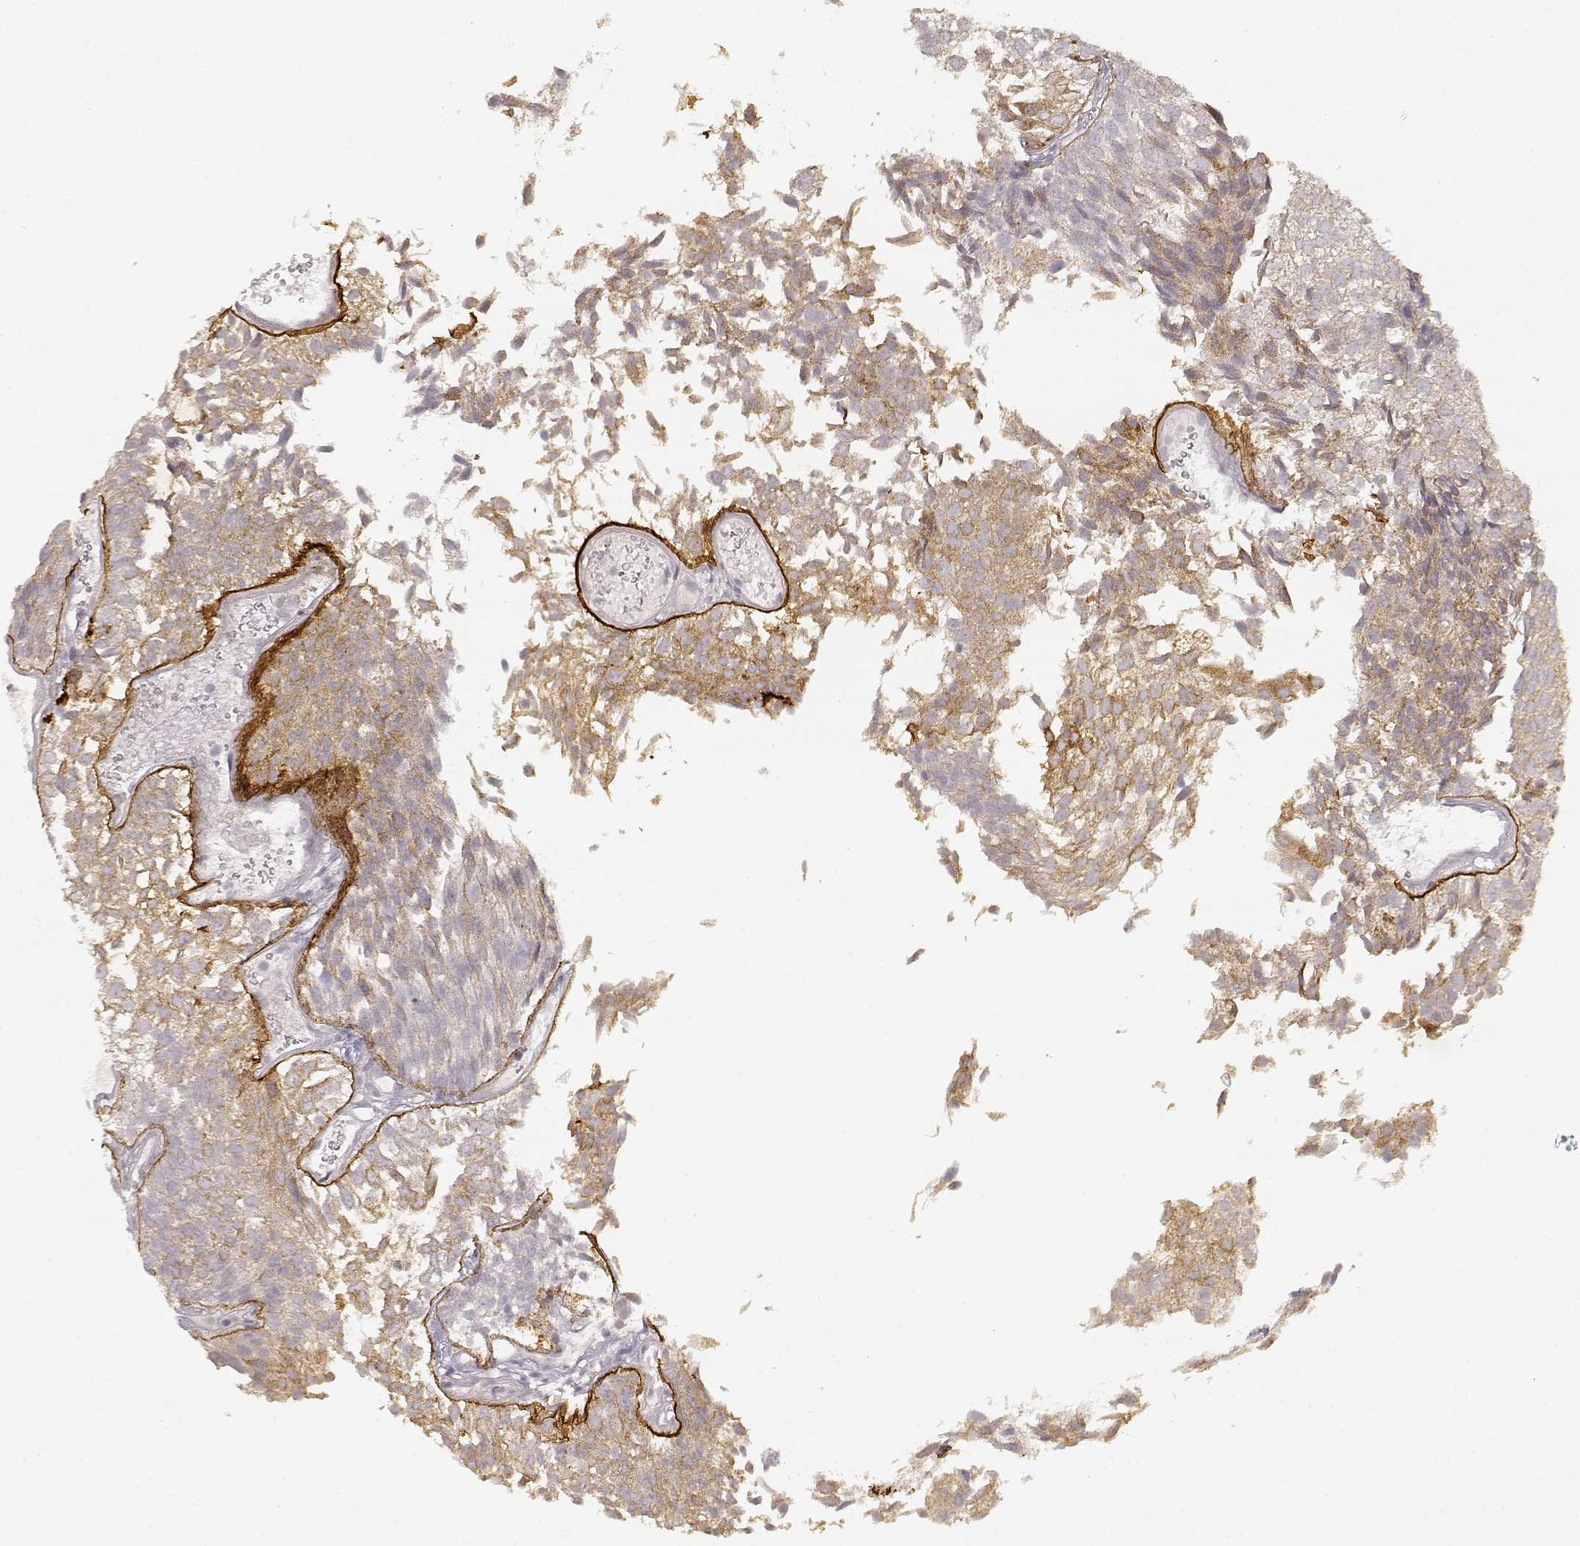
{"staining": {"intensity": "weak", "quantity": ">75%", "location": "cytoplasmic/membranous"}, "tissue": "urothelial cancer", "cell_type": "Tumor cells", "image_type": "cancer", "snomed": [{"axis": "morphology", "description": "Urothelial carcinoma, Low grade"}, {"axis": "topography", "description": "Urinary bladder"}], "caption": "There is low levels of weak cytoplasmic/membranous positivity in tumor cells of urothelial cancer, as demonstrated by immunohistochemical staining (brown color).", "gene": "LAMC2", "patient": {"sex": "male", "age": 52}}